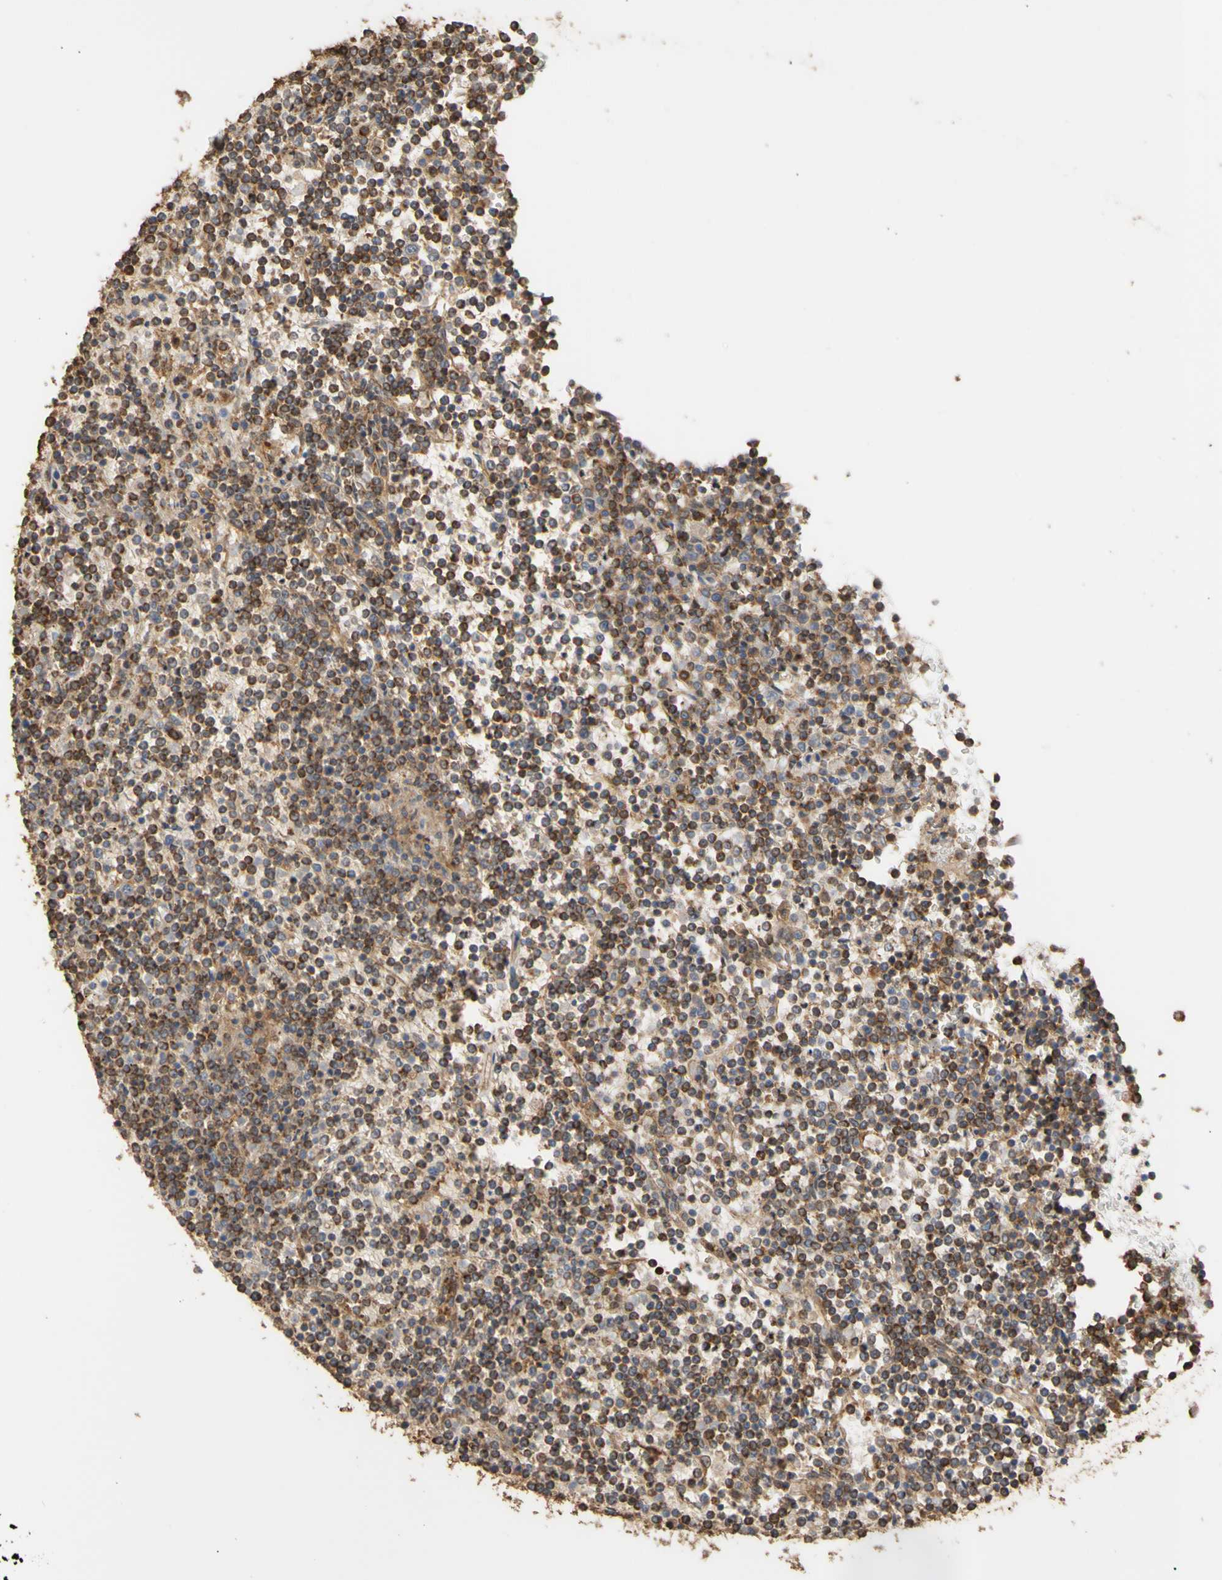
{"staining": {"intensity": "strong", "quantity": ">75%", "location": "cytoplasmic/membranous"}, "tissue": "lymphoma", "cell_type": "Tumor cells", "image_type": "cancer", "snomed": [{"axis": "morphology", "description": "Malignant lymphoma, non-Hodgkin's type, Low grade"}, {"axis": "topography", "description": "Spleen"}], "caption": "Immunohistochemical staining of human lymphoma demonstrates strong cytoplasmic/membranous protein staining in approximately >75% of tumor cells.", "gene": "ALDH9A1", "patient": {"sex": "female", "age": 19}}